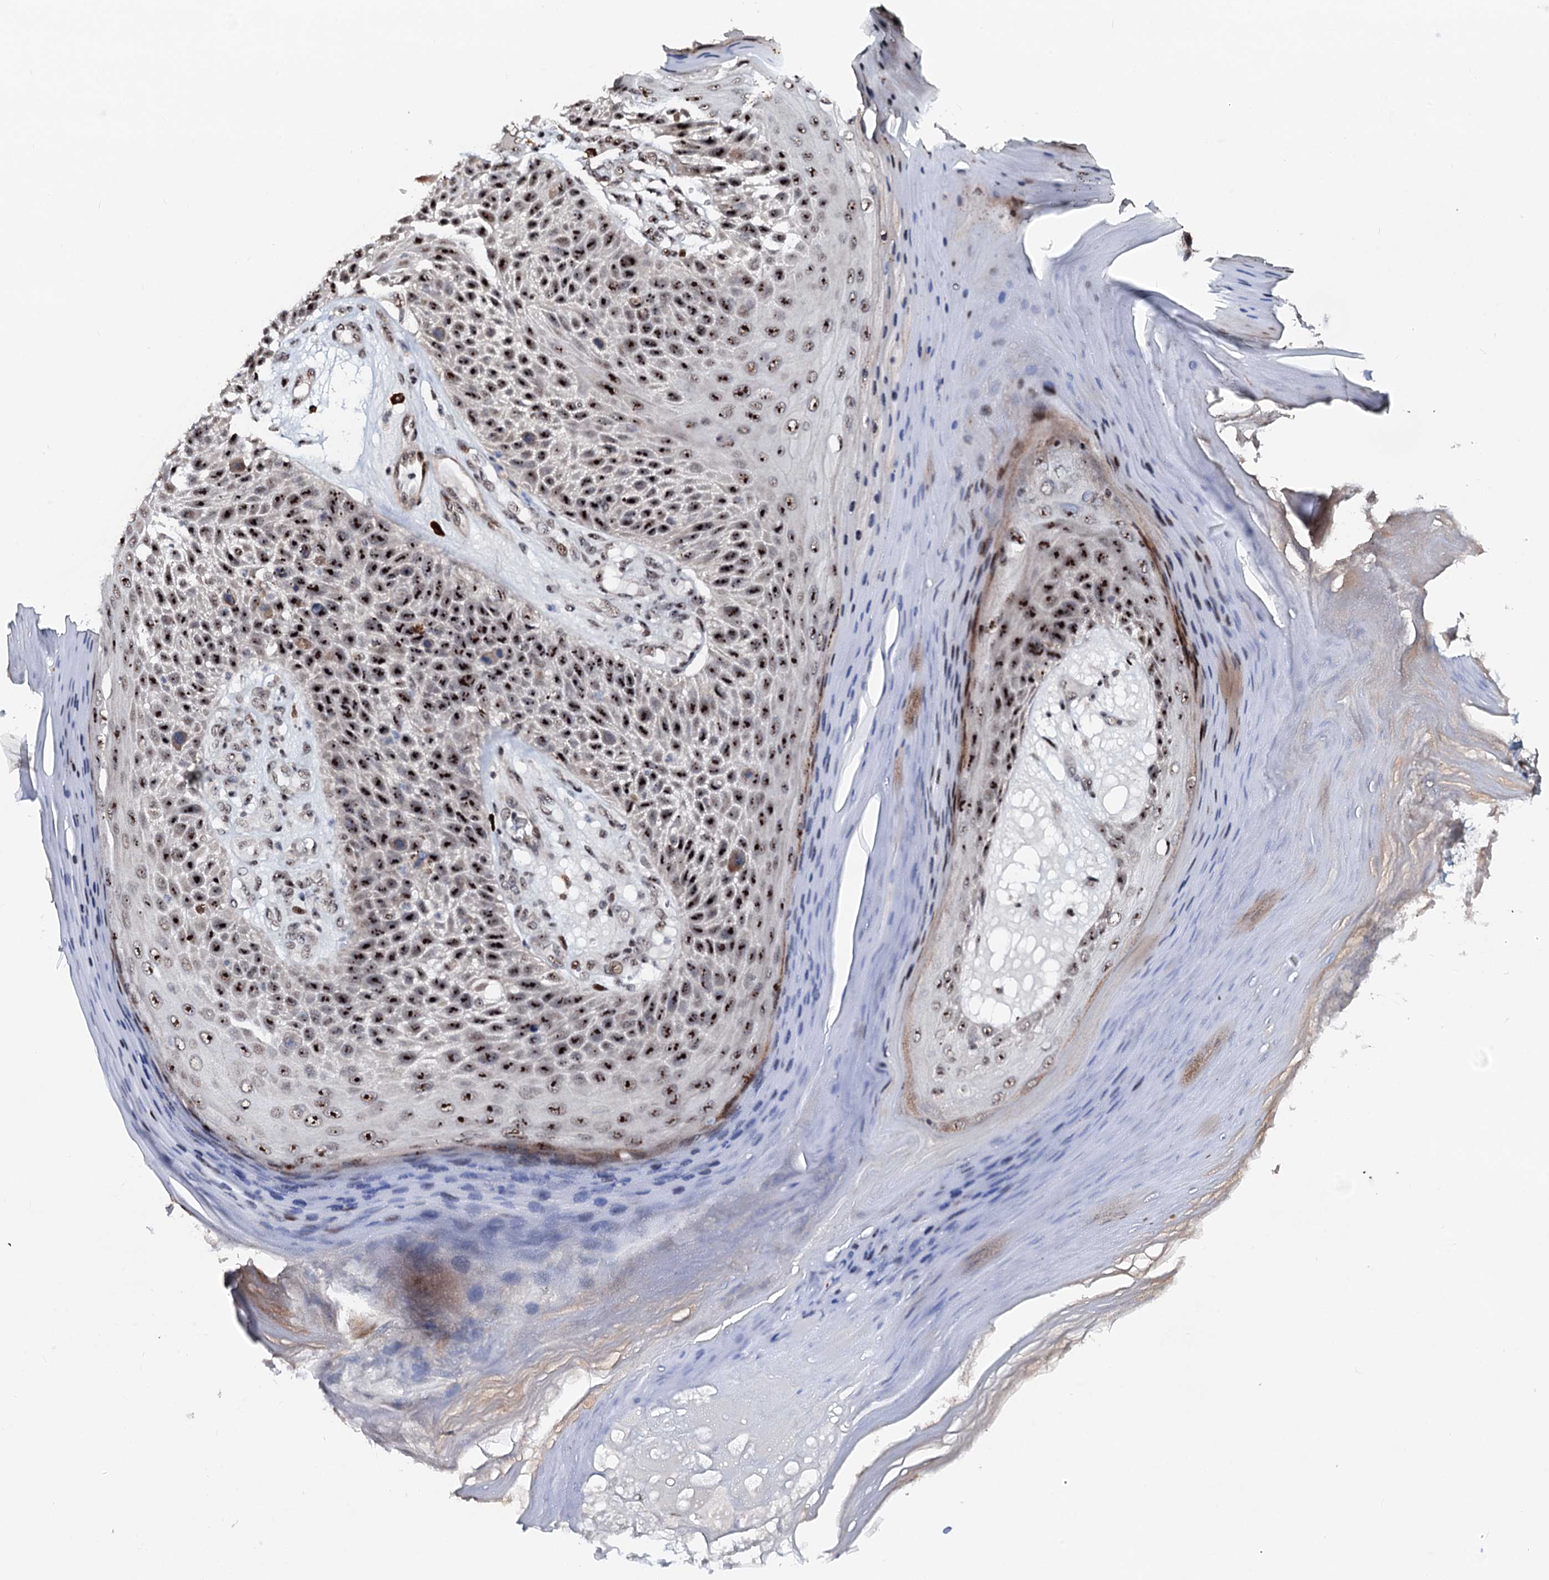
{"staining": {"intensity": "moderate", "quantity": ">75%", "location": "nuclear"}, "tissue": "skin cancer", "cell_type": "Tumor cells", "image_type": "cancer", "snomed": [{"axis": "morphology", "description": "Squamous cell carcinoma, NOS"}, {"axis": "topography", "description": "Skin"}], "caption": "Skin squamous cell carcinoma was stained to show a protein in brown. There is medium levels of moderate nuclear expression in approximately >75% of tumor cells. Immunohistochemistry stains the protein of interest in brown and the nuclei are stained blue.", "gene": "NEUROG3", "patient": {"sex": "female", "age": 88}}